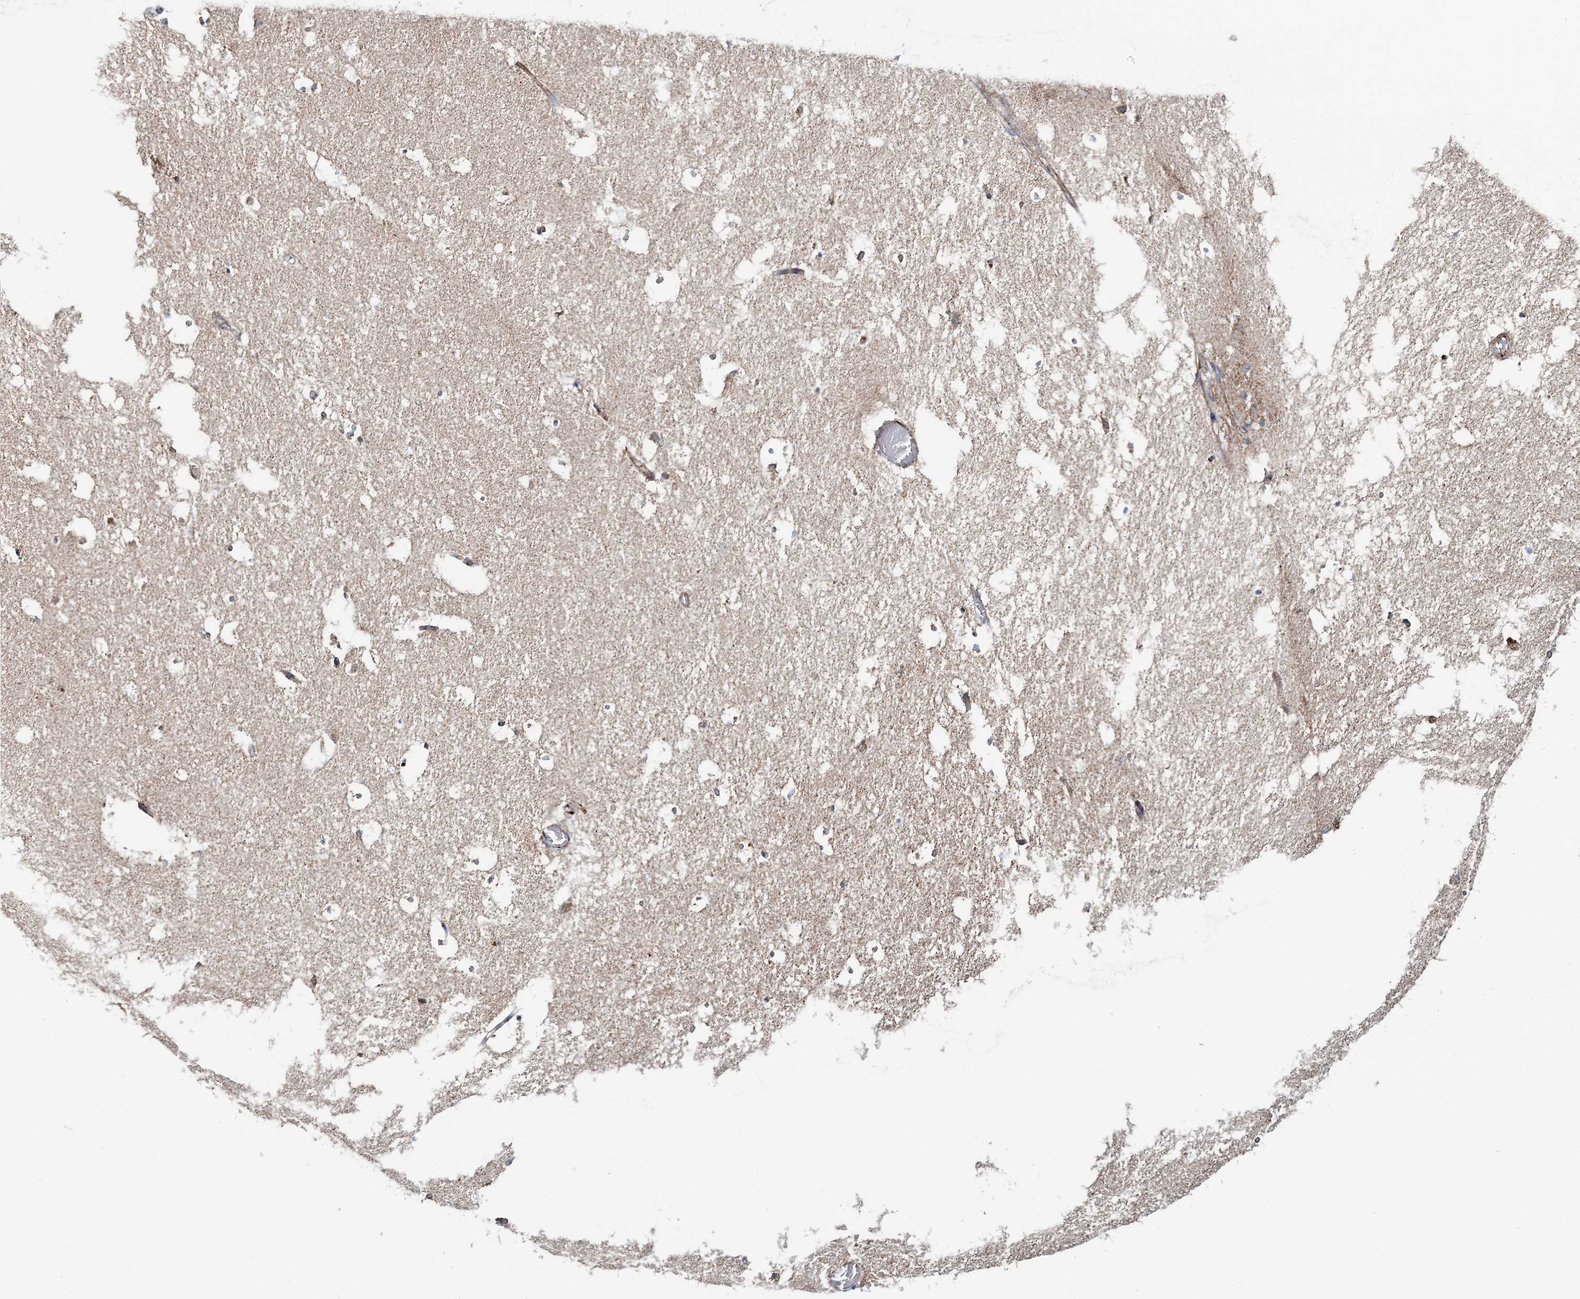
{"staining": {"intensity": "moderate", "quantity": "<25%", "location": "cytoplasmic/membranous"}, "tissue": "hippocampus", "cell_type": "Glial cells", "image_type": "normal", "snomed": [{"axis": "morphology", "description": "Normal tissue, NOS"}, {"axis": "topography", "description": "Hippocampus"}], "caption": "High-power microscopy captured an immunohistochemistry (IHC) histopathology image of unremarkable hippocampus, revealing moderate cytoplasmic/membranous positivity in approximately <25% of glial cells.", "gene": "ARHGAP6", "patient": {"sex": "female", "age": 52}}